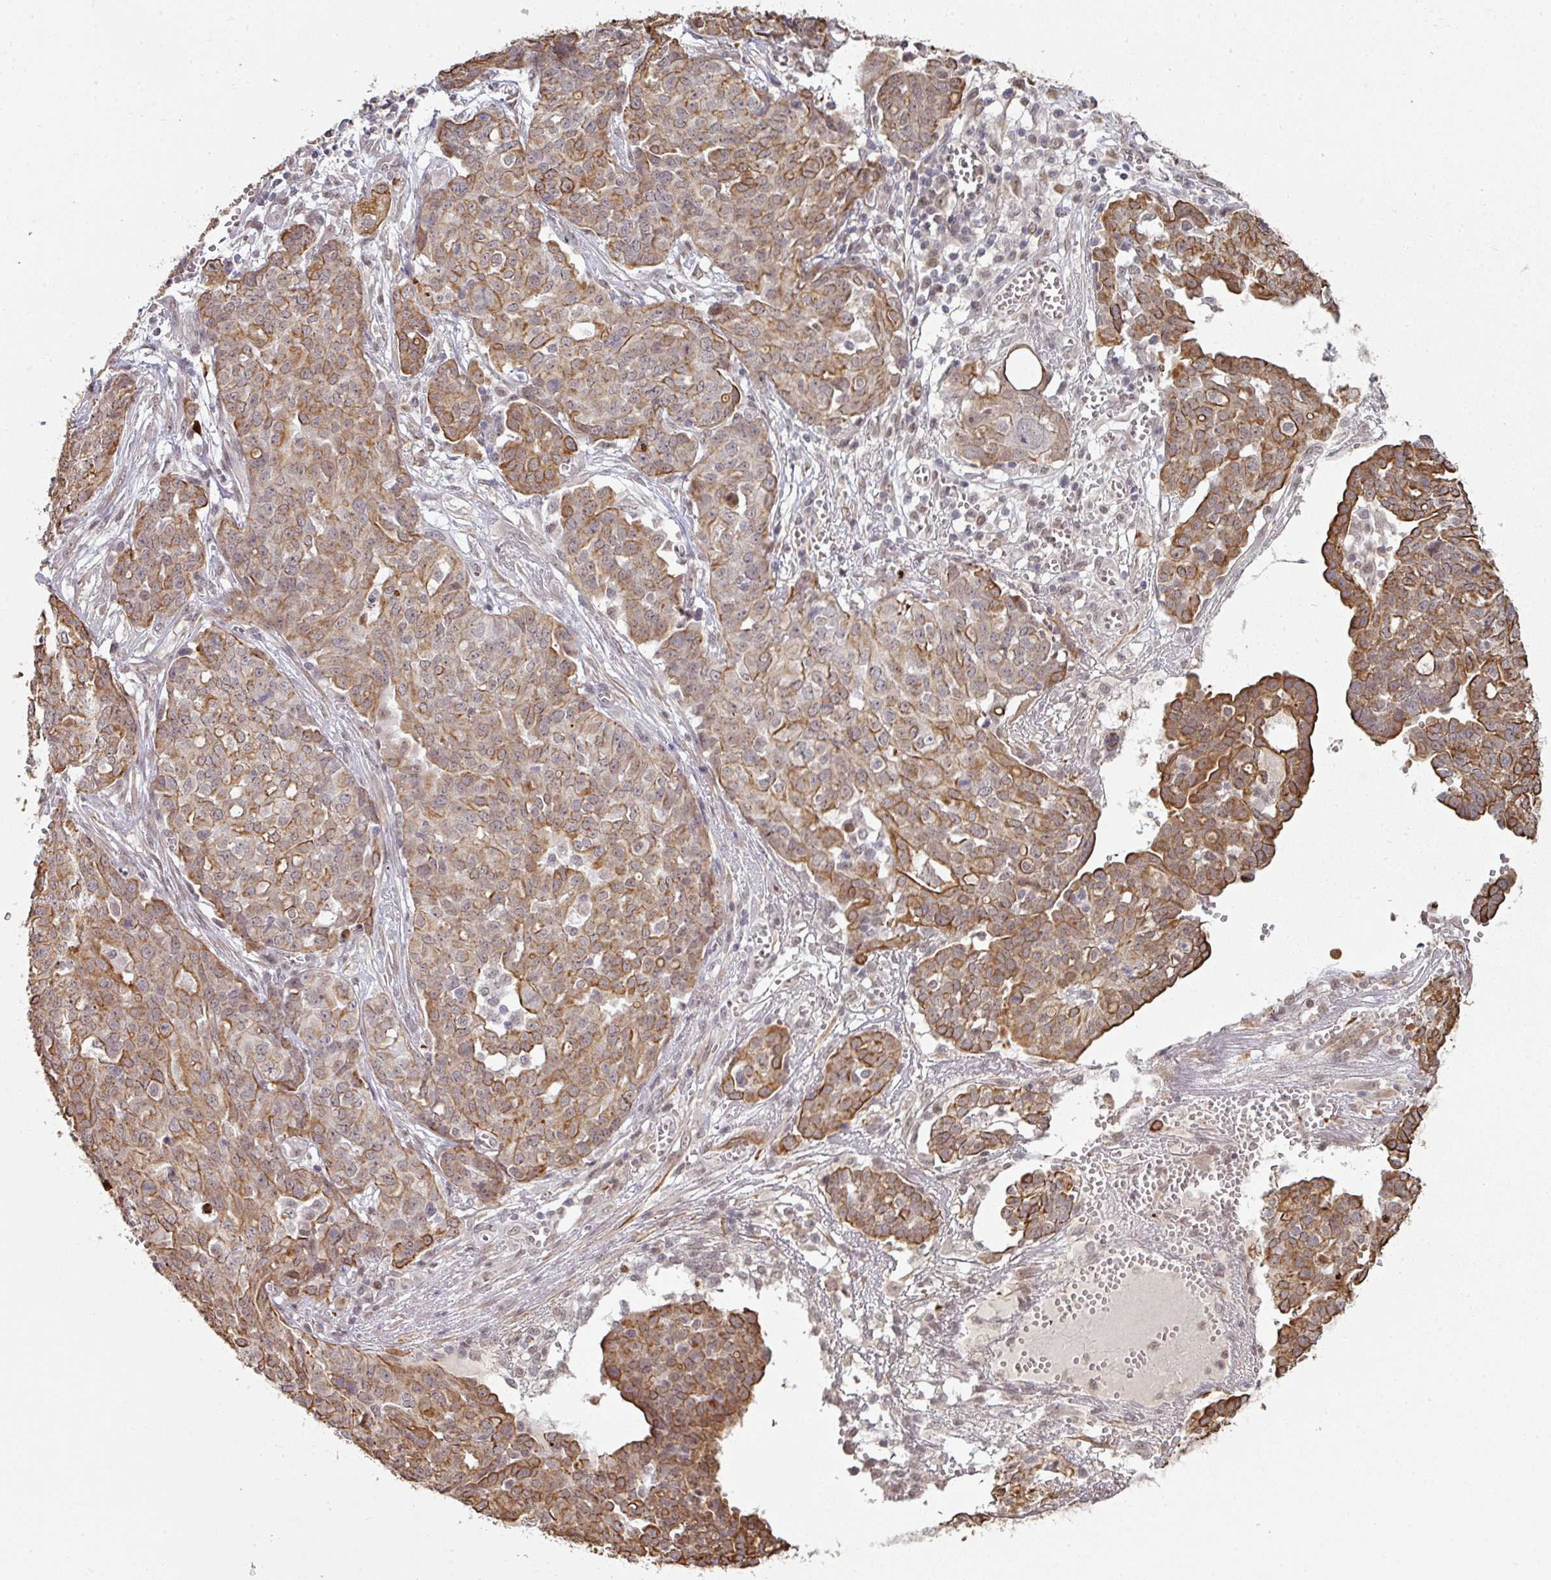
{"staining": {"intensity": "moderate", "quantity": "25%-75%", "location": "cytoplasmic/membranous"}, "tissue": "ovarian cancer", "cell_type": "Tumor cells", "image_type": "cancer", "snomed": [{"axis": "morphology", "description": "Cystadenocarcinoma, serous, NOS"}, {"axis": "topography", "description": "Soft tissue"}, {"axis": "topography", "description": "Ovary"}], "caption": "Ovarian cancer tissue shows moderate cytoplasmic/membranous expression in approximately 25%-75% of tumor cells (IHC, brightfield microscopy, high magnification).", "gene": "GTF2H3", "patient": {"sex": "female", "age": 57}}